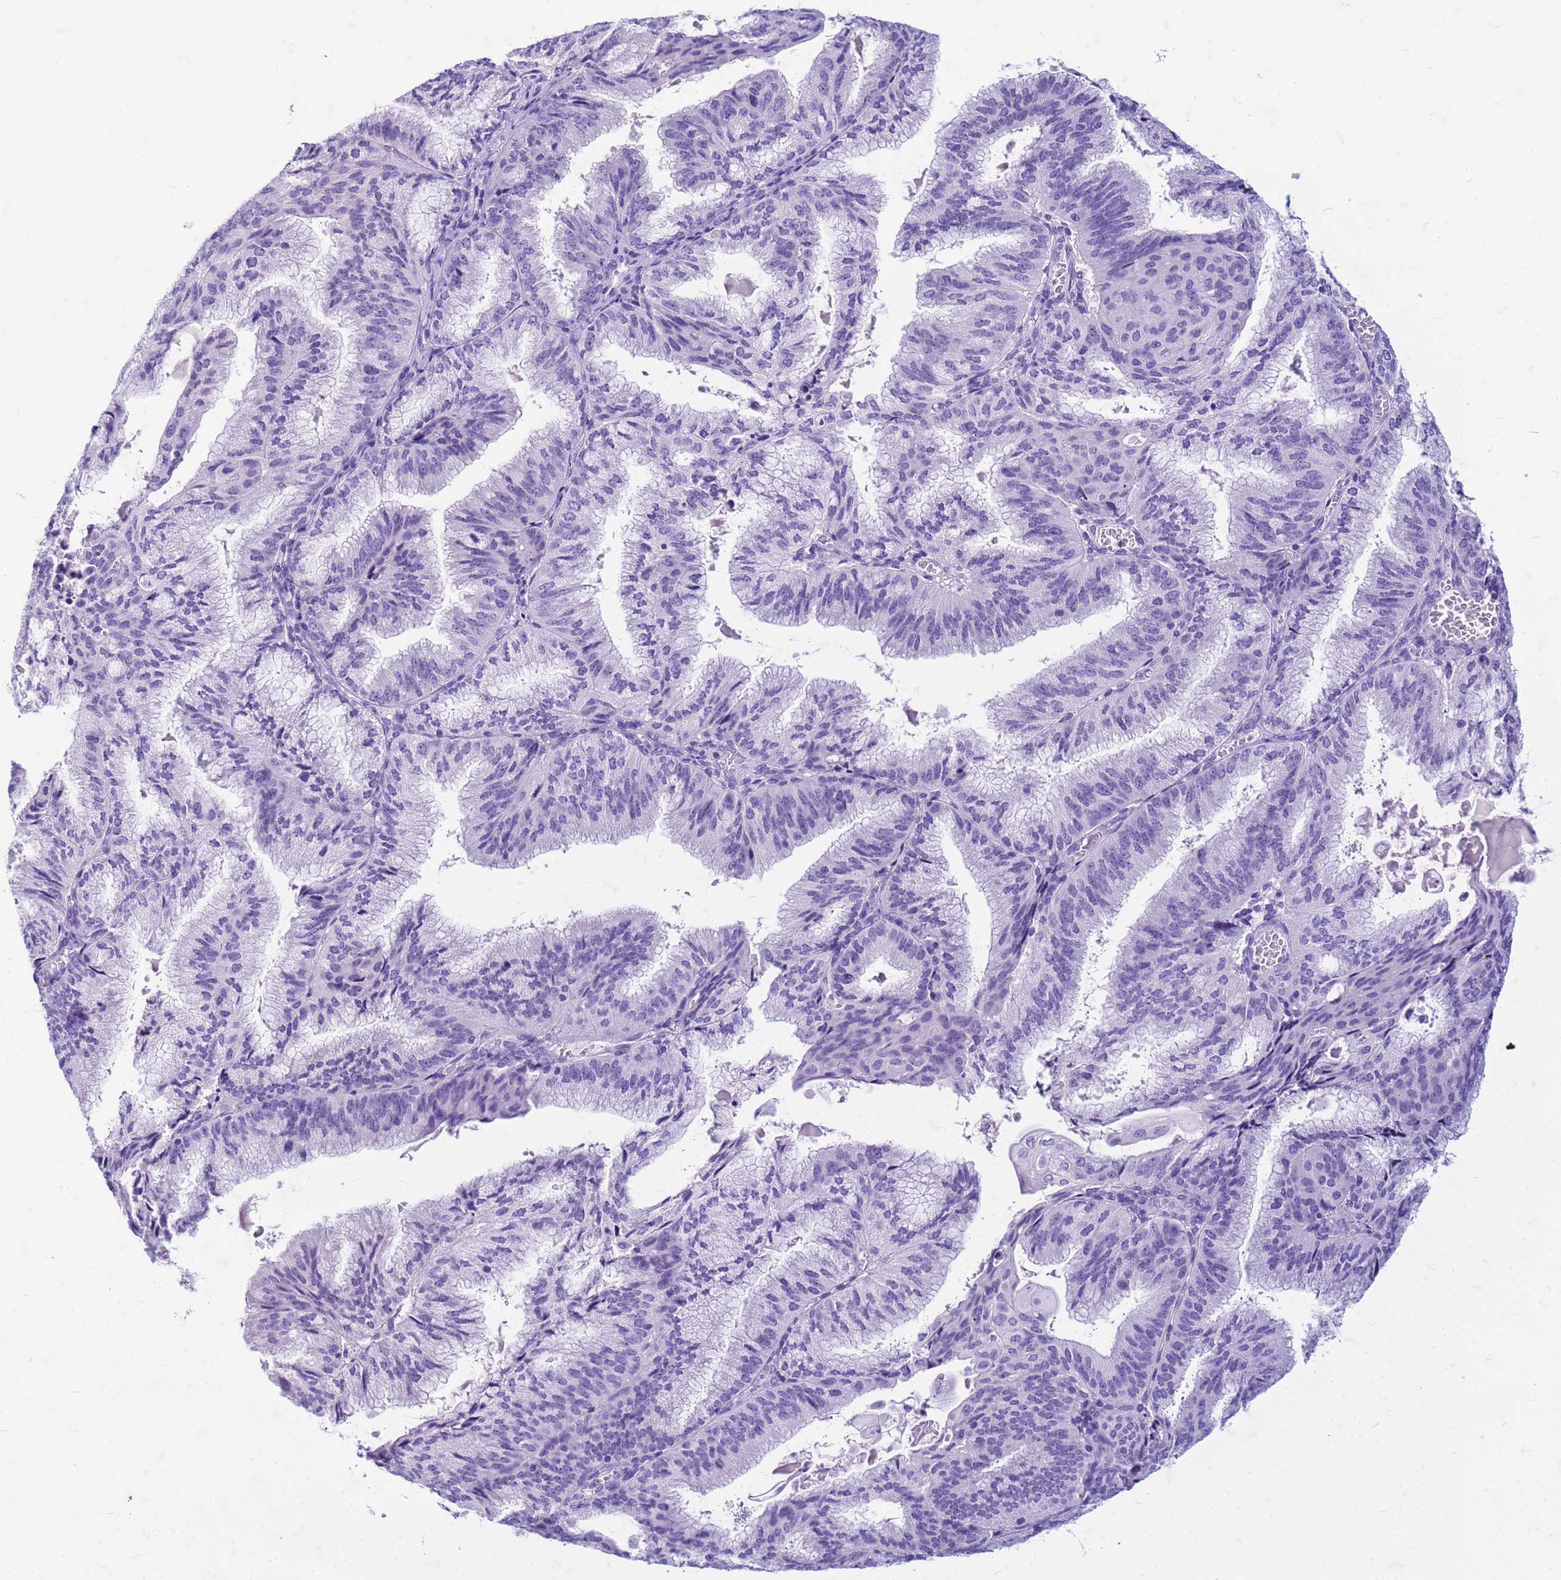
{"staining": {"intensity": "negative", "quantity": "none", "location": "none"}, "tissue": "endometrial cancer", "cell_type": "Tumor cells", "image_type": "cancer", "snomed": [{"axis": "morphology", "description": "Adenocarcinoma, NOS"}, {"axis": "topography", "description": "Endometrium"}], "caption": "Tumor cells are negative for protein expression in human endometrial adenocarcinoma.", "gene": "CFAP100", "patient": {"sex": "female", "age": 49}}